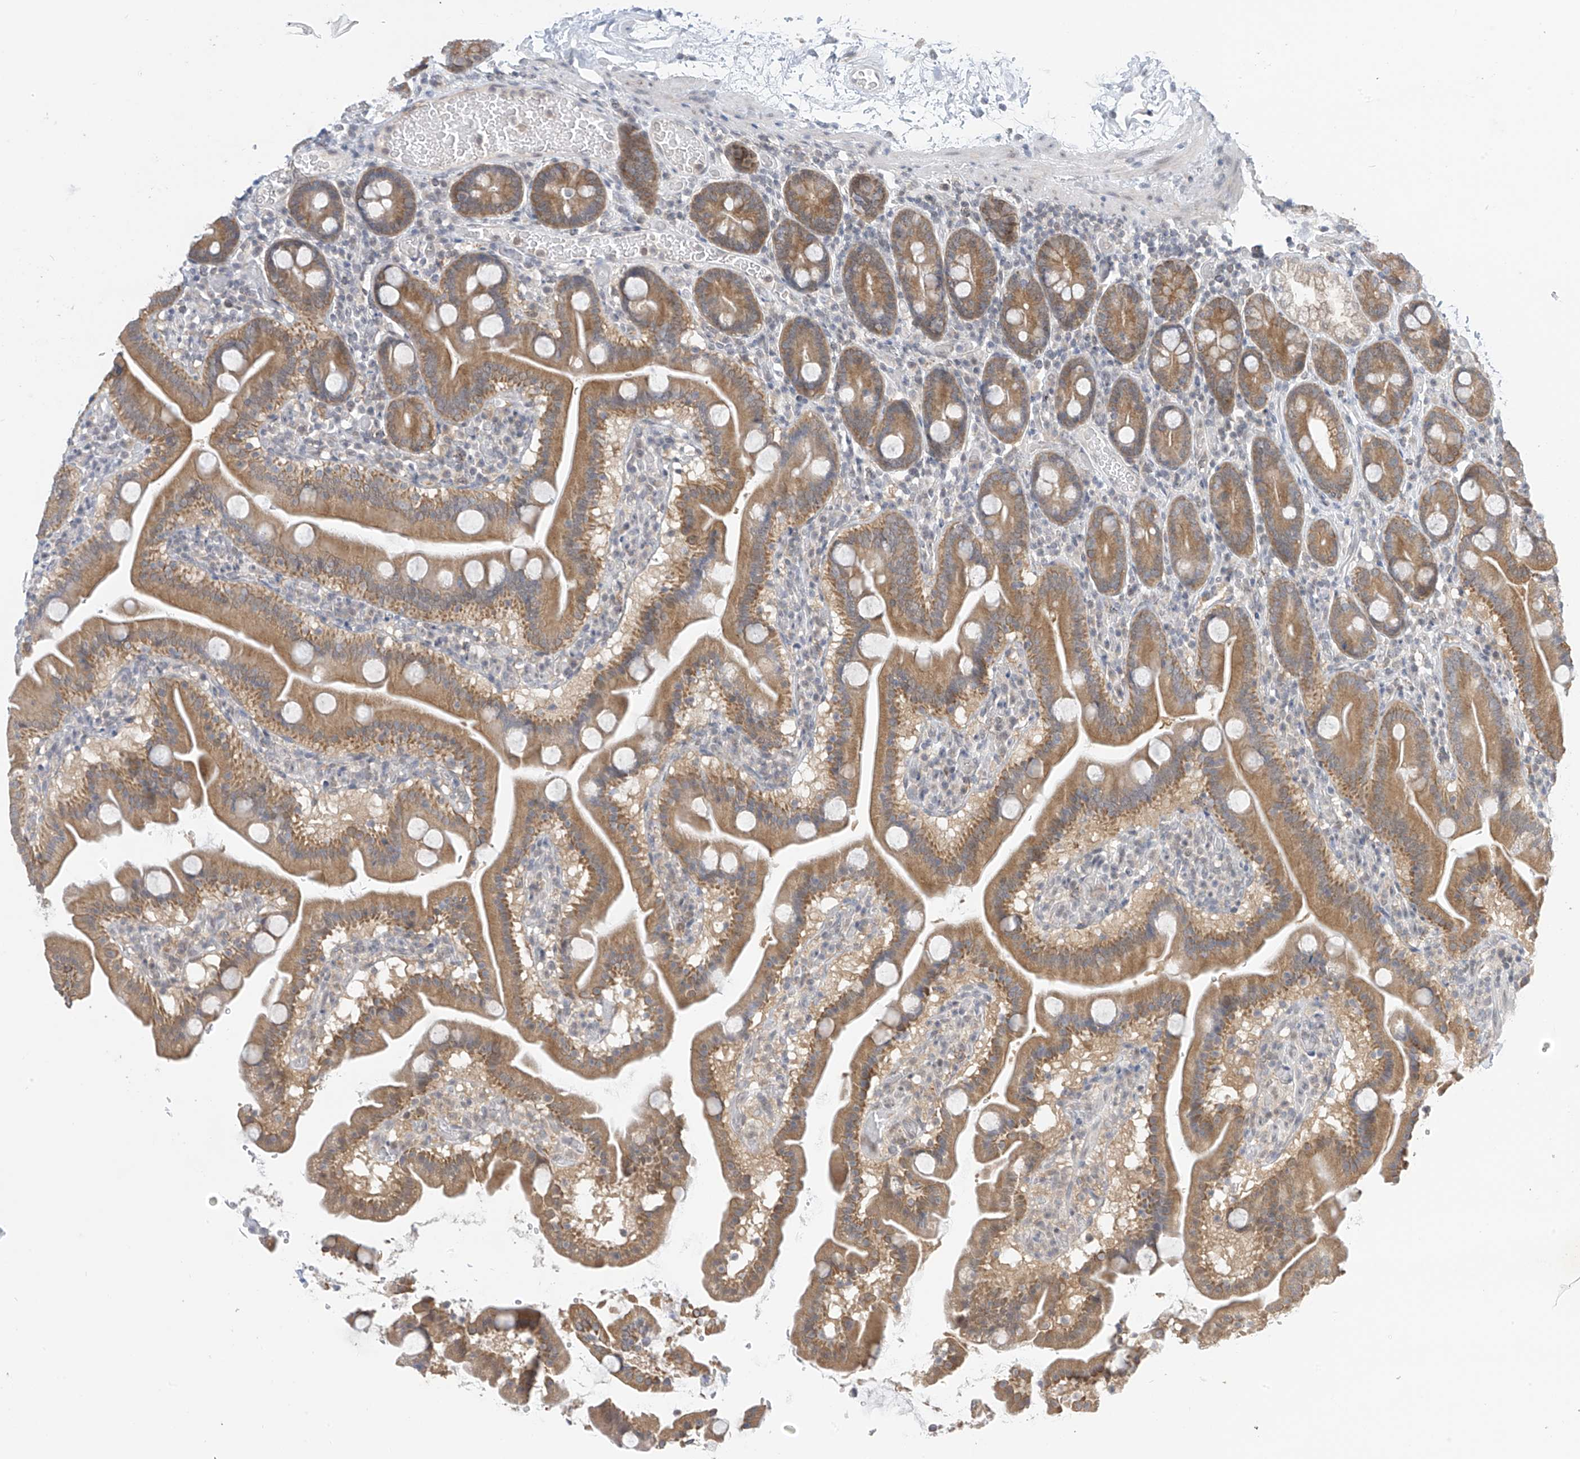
{"staining": {"intensity": "moderate", "quantity": ">75%", "location": "cytoplasmic/membranous"}, "tissue": "duodenum", "cell_type": "Glandular cells", "image_type": "normal", "snomed": [{"axis": "morphology", "description": "Normal tissue, NOS"}, {"axis": "topography", "description": "Duodenum"}], "caption": "Immunohistochemistry photomicrograph of unremarkable duodenum stained for a protein (brown), which displays medium levels of moderate cytoplasmic/membranous positivity in approximately >75% of glandular cells.", "gene": "APLF", "patient": {"sex": "male", "age": 55}}